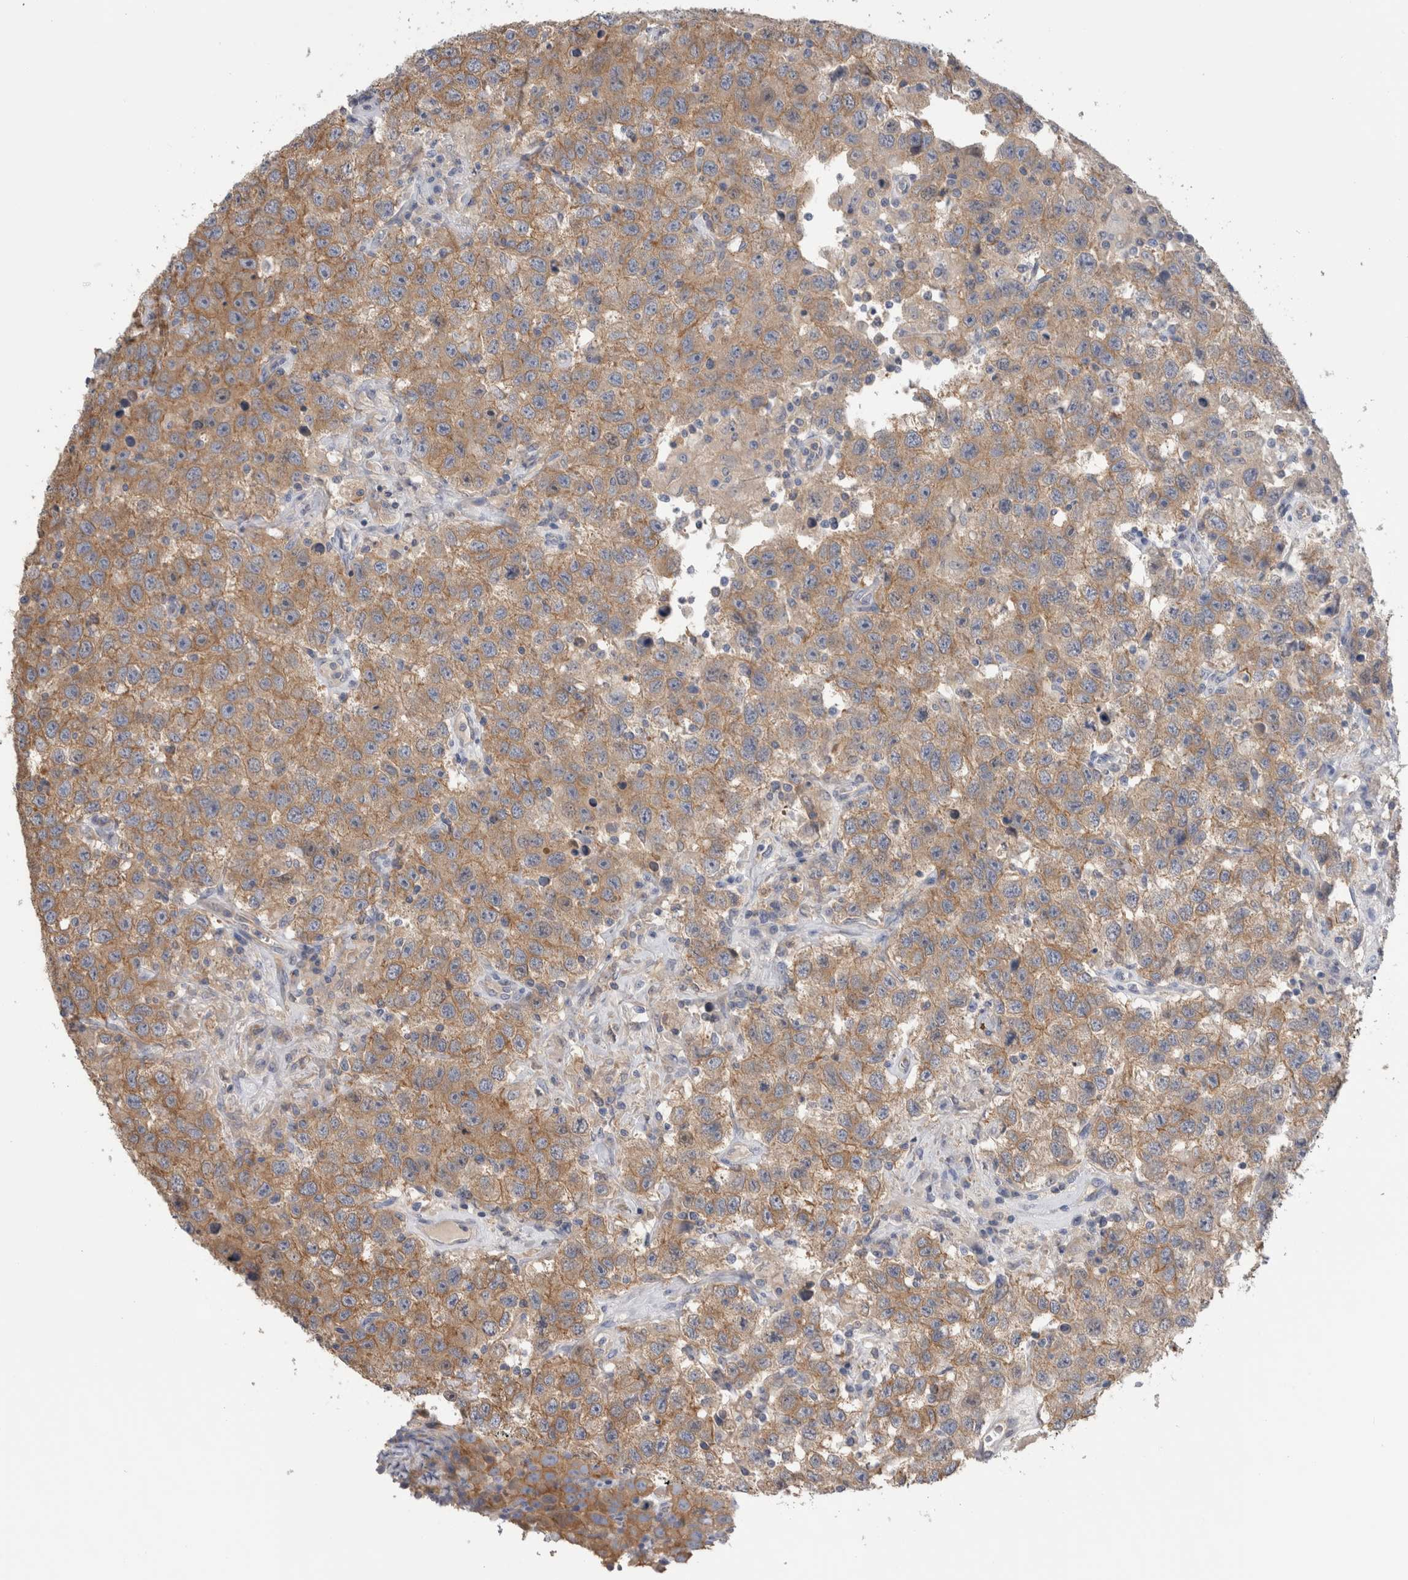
{"staining": {"intensity": "moderate", "quantity": ">75%", "location": "cytoplasmic/membranous"}, "tissue": "testis cancer", "cell_type": "Tumor cells", "image_type": "cancer", "snomed": [{"axis": "morphology", "description": "Seminoma, NOS"}, {"axis": "topography", "description": "Testis"}], "caption": "High-power microscopy captured an IHC micrograph of testis cancer, revealing moderate cytoplasmic/membranous staining in approximately >75% of tumor cells. (brown staining indicates protein expression, while blue staining denotes nuclei).", "gene": "SCRN1", "patient": {"sex": "male", "age": 41}}